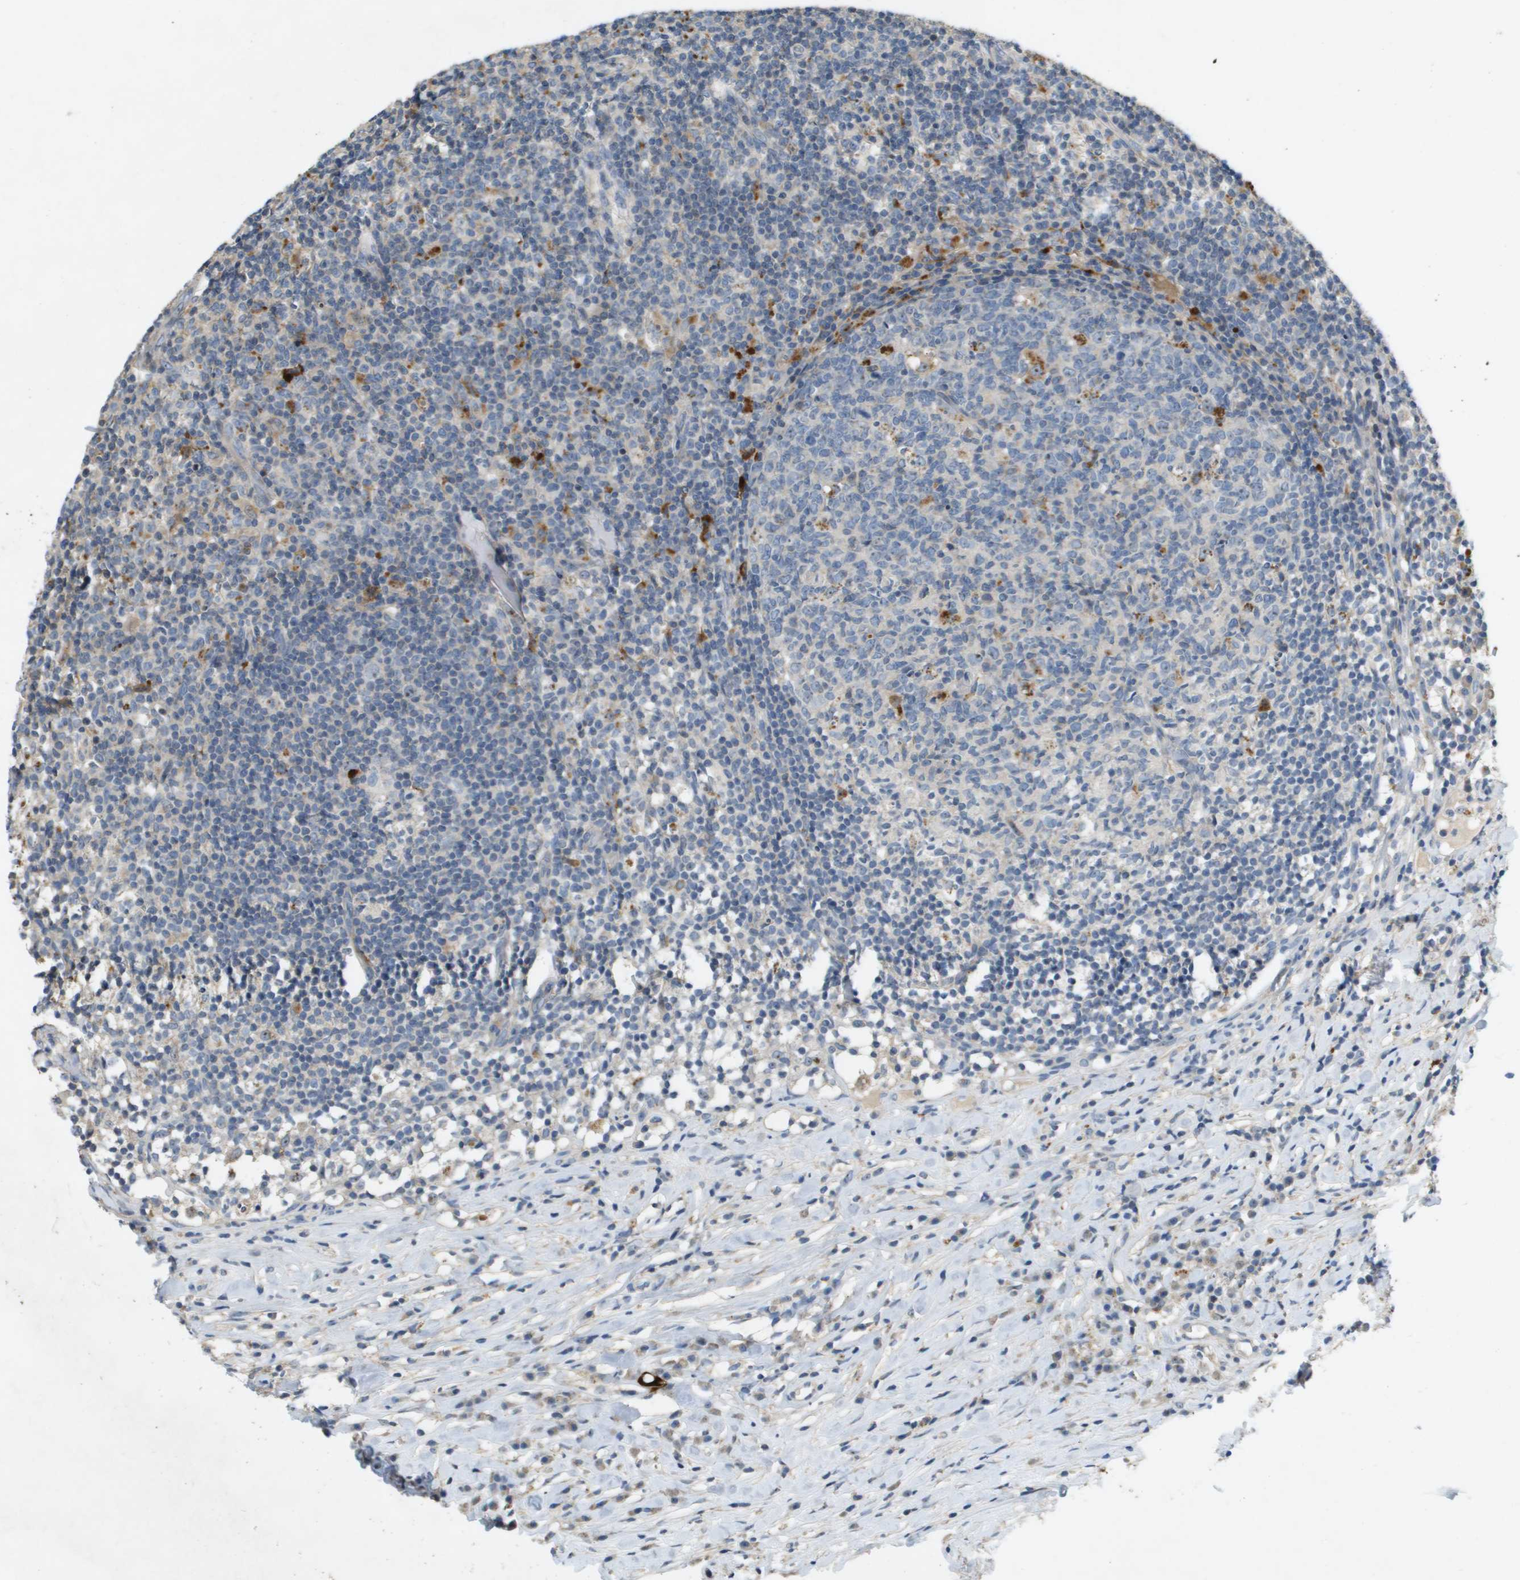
{"staining": {"intensity": "negative", "quantity": "none", "location": "none"}, "tissue": "lymph node", "cell_type": "Germinal center cells", "image_type": "normal", "snomed": [{"axis": "morphology", "description": "Normal tissue, NOS"}, {"axis": "morphology", "description": "Inflammation, NOS"}, {"axis": "topography", "description": "Lymph node"}], "caption": "Immunohistochemistry micrograph of normal lymph node: lymph node stained with DAB (3,3'-diaminobenzidine) demonstrates no significant protein positivity in germinal center cells. (DAB (3,3'-diaminobenzidine) immunohistochemistry with hematoxylin counter stain).", "gene": "B3GNT5", "patient": {"sex": "male", "age": 55}}